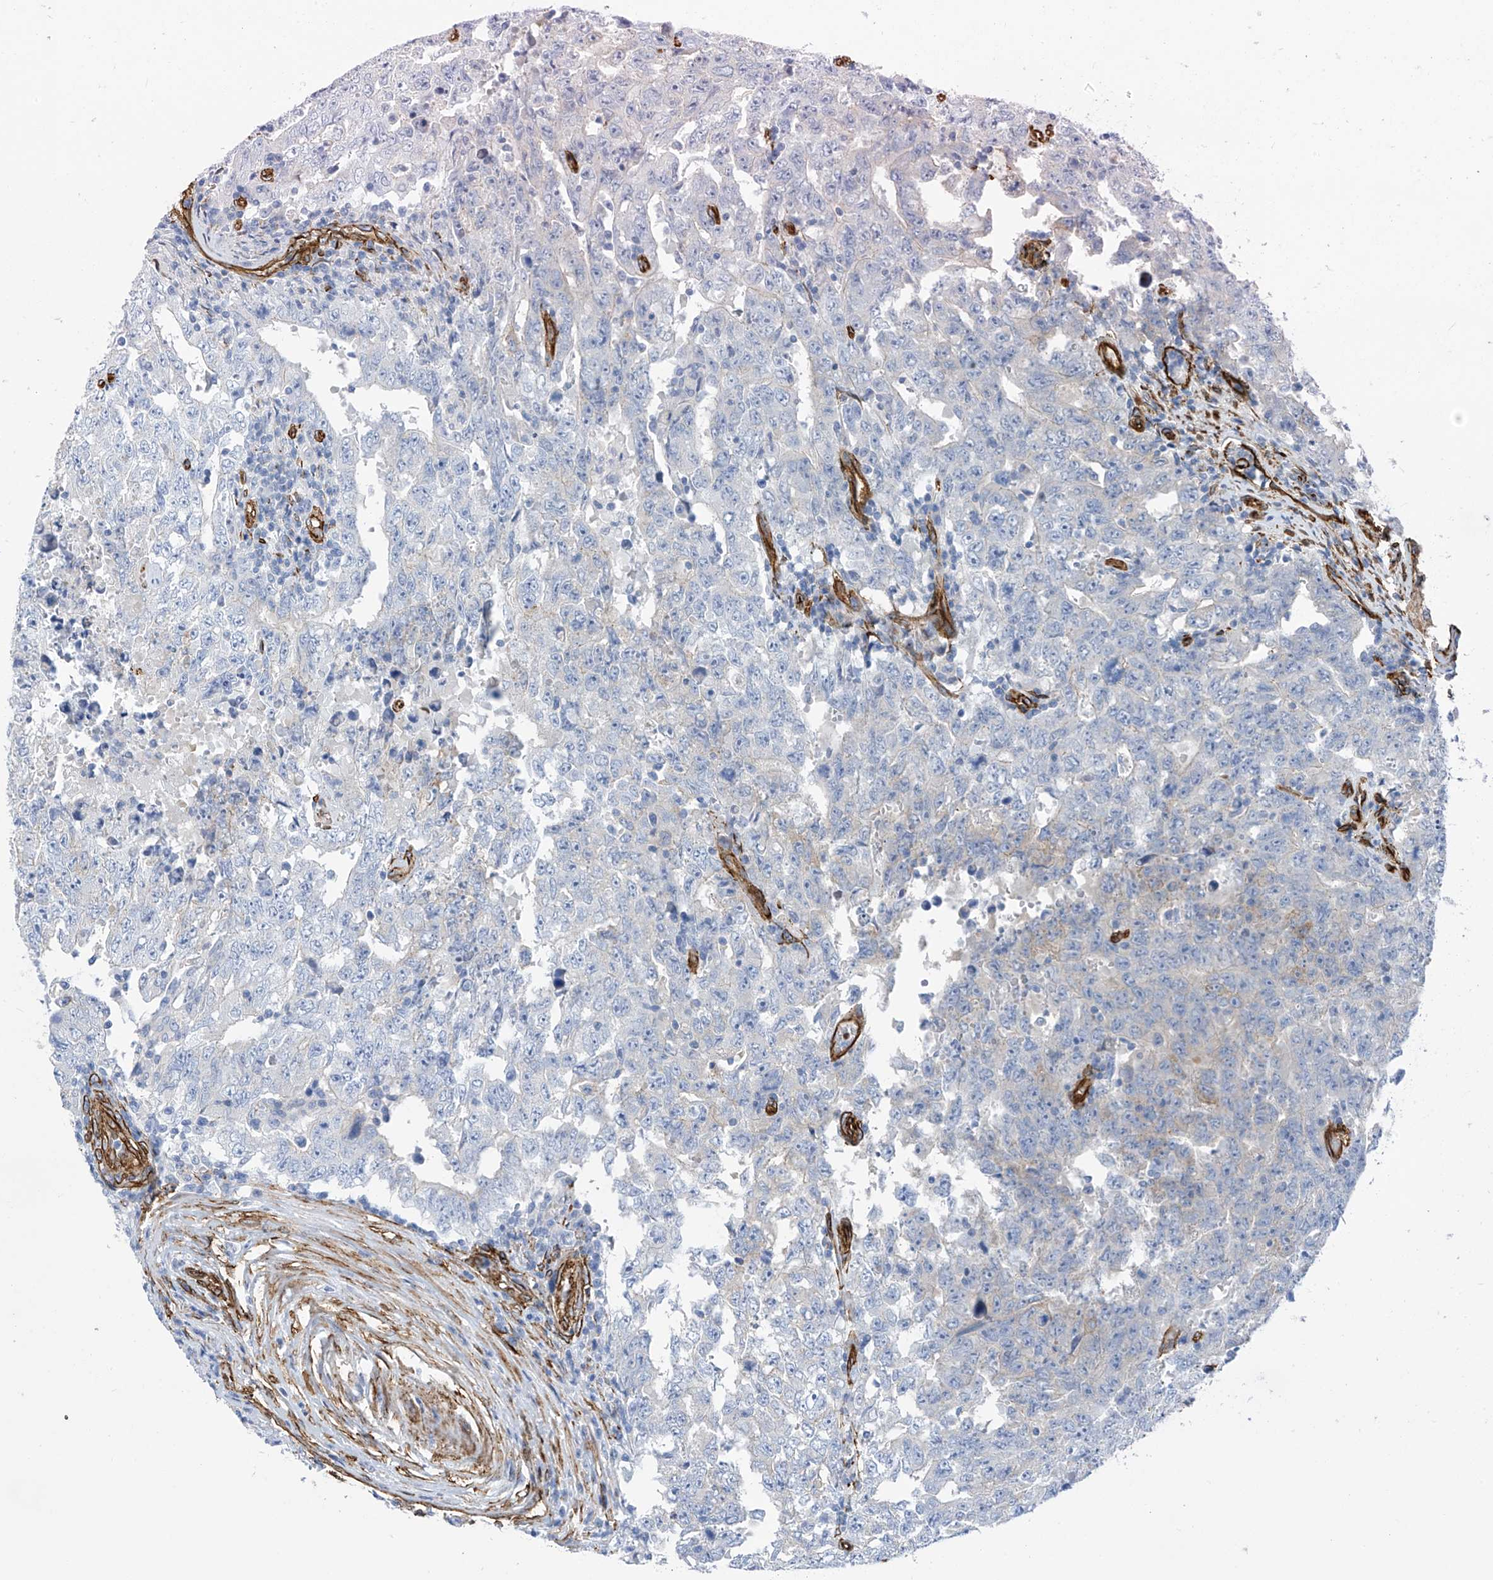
{"staining": {"intensity": "negative", "quantity": "none", "location": "none"}, "tissue": "testis cancer", "cell_type": "Tumor cells", "image_type": "cancer", "snomed": [{"axis": "morphology", "description": "Carcinoma, Embryonal, NOS"}, {"axis": "topography", "description": "Testis"}], "caption": "IHC histopathology image of neoplastic tissue: human testis embryonal carcinoma stained with DAB (3,3'-diaminobenzidine) reveals no significant protein staining in tumor cells.", "gene": "UBTD1", "patient": {"sex": "male", "age": 26}}